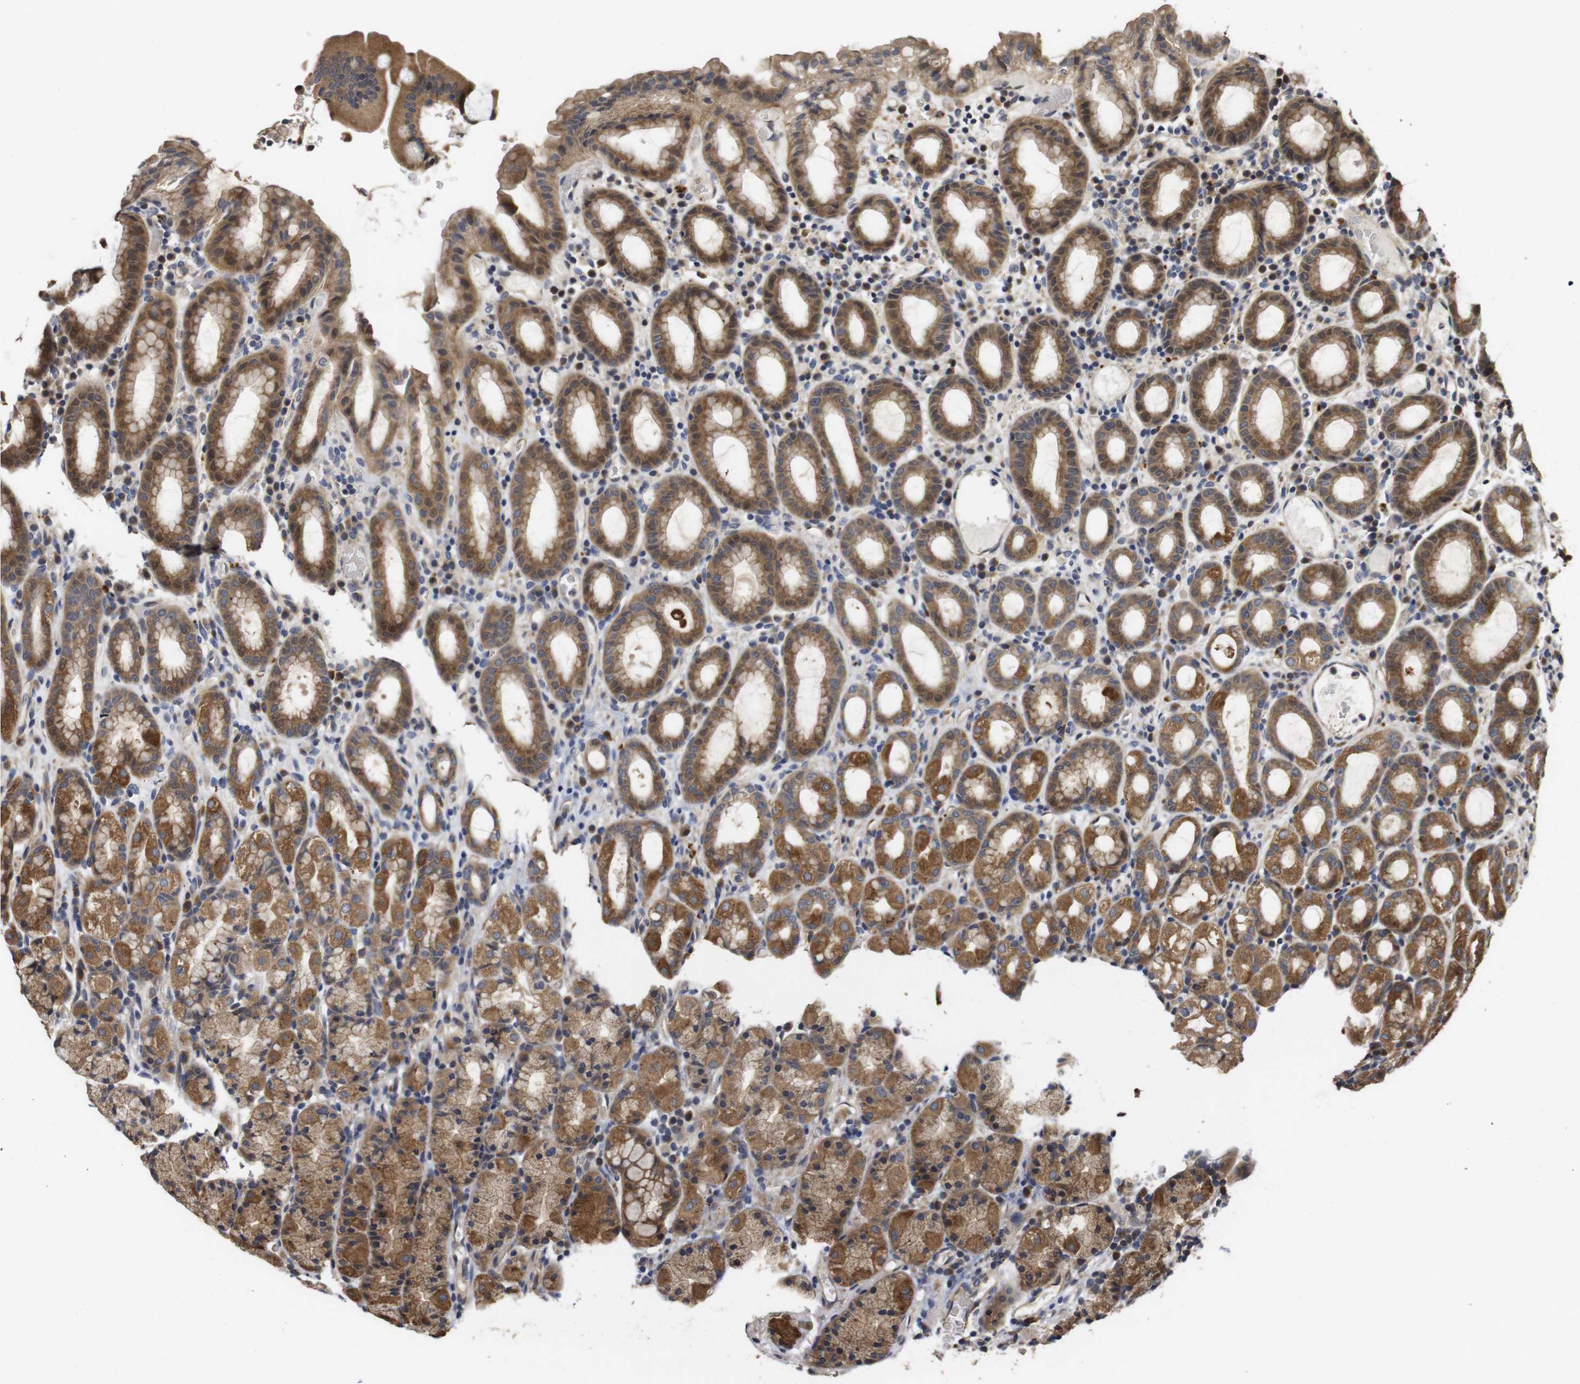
{"staining": {"intensity": "moderate", "quantity": ">75%", "location": "cytoplasmic/membranous"}, "tissue": "stomach", "cell_type": "Glandular cells", "image_type": "normal", "snomed": [{"axis": "morphology", "description": "Normal tissue, NOS"}, {"axis": "topography", "description": "Stomach, upper"}], "caption": "A photomicrograph of human stomach stained for a protein exhibits moderate cytoplasmic/membranous brown staining in glandular cells.", "gene": "PTPN14", "patient": {"sex": "male", "age": 68}}